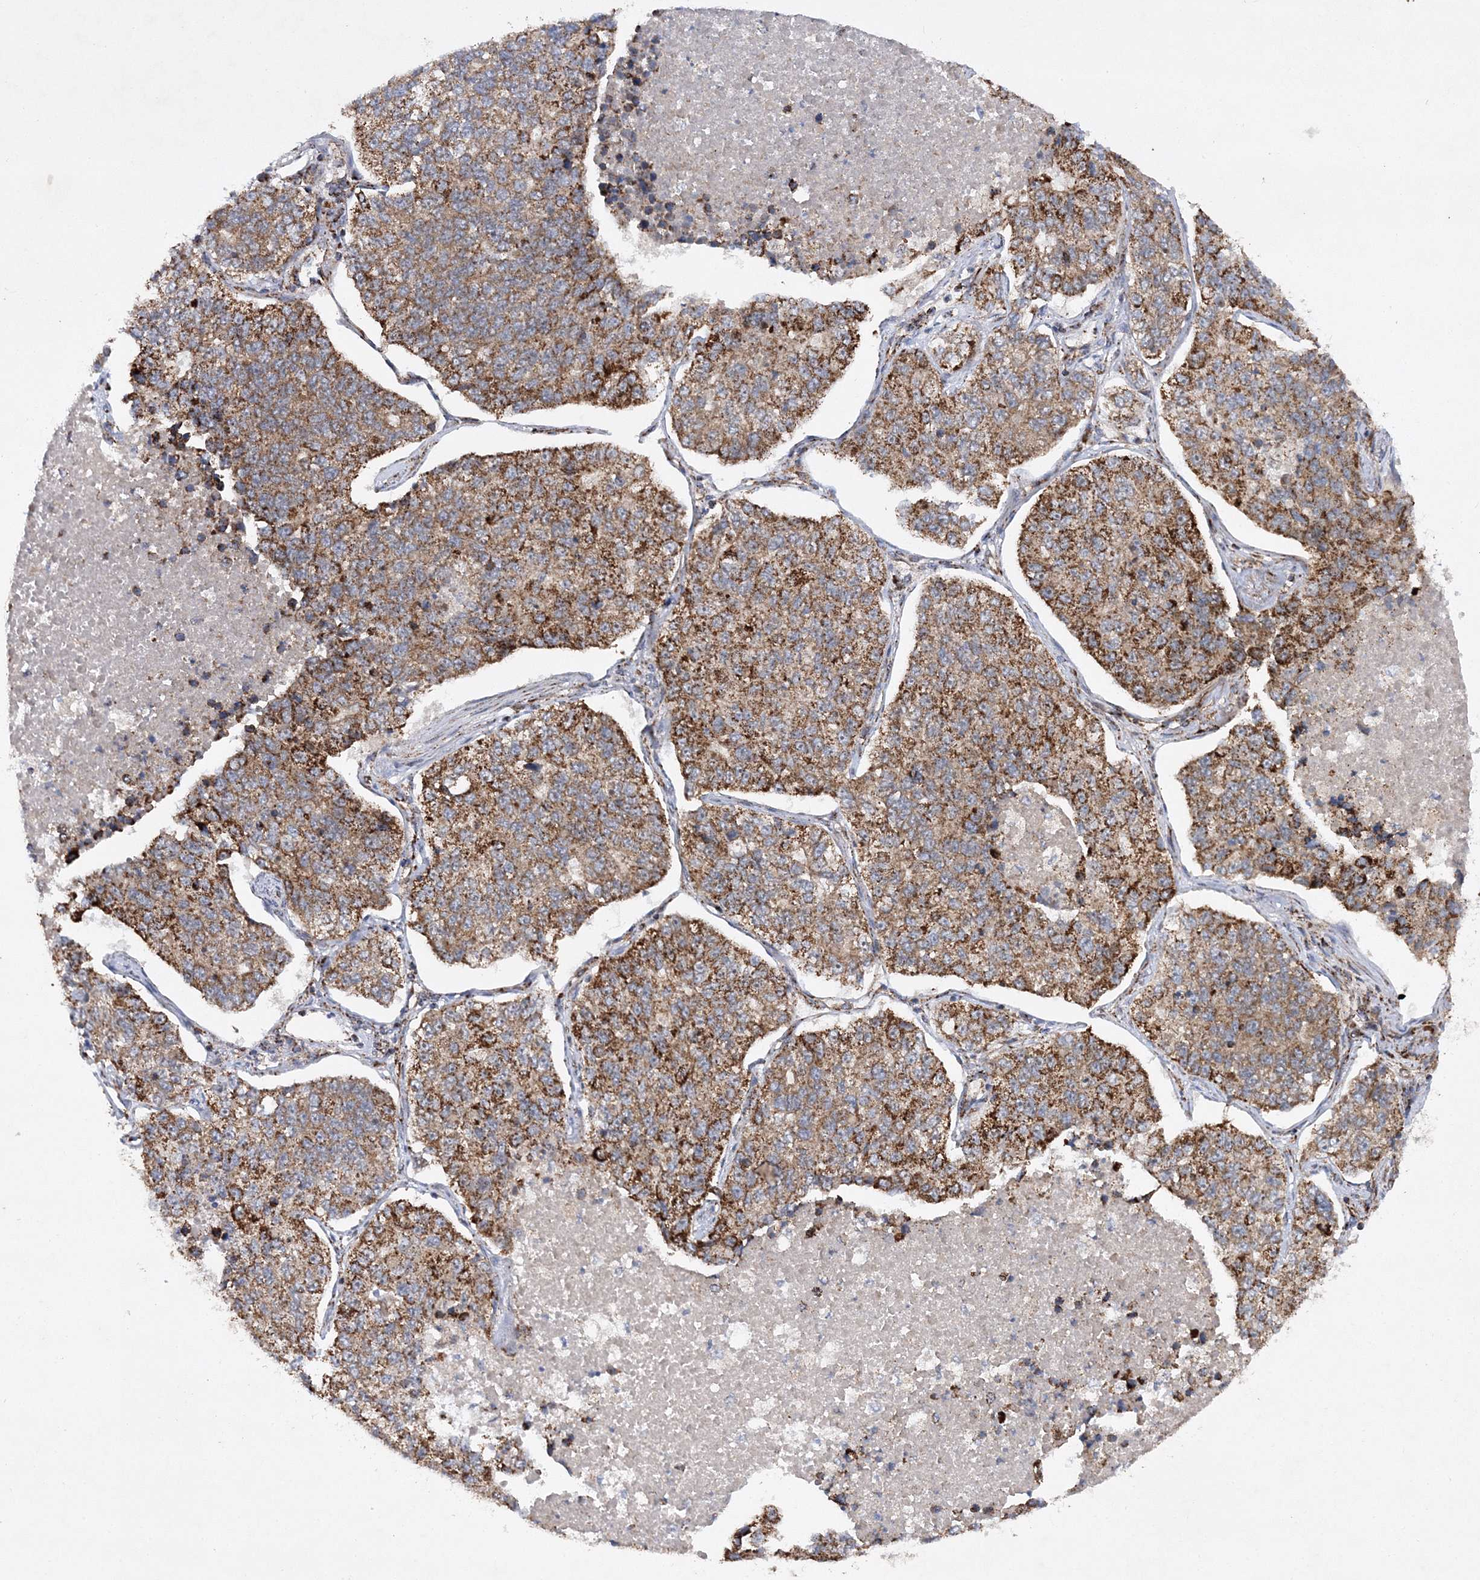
{"staining": {"intensity": "moderate", "quantity": ">75%", "location": "cytoplasmic/membranous"}, "tissue": "lung cancer", "cell_type": "Tumor cells", "image_type": "cancer", "snomed": [{"axis": "morphology", "description": "Adenocarcinoma, NOS"}, {"axis": "topography", "description": "Lung"}], "caption": "Lung cancer tissue exhibits moderate cytoplasmic/membranous staining in about >75% of tumor cells", "gene": "SCRN3", "patient": {"sex": "male", "age": 49}}